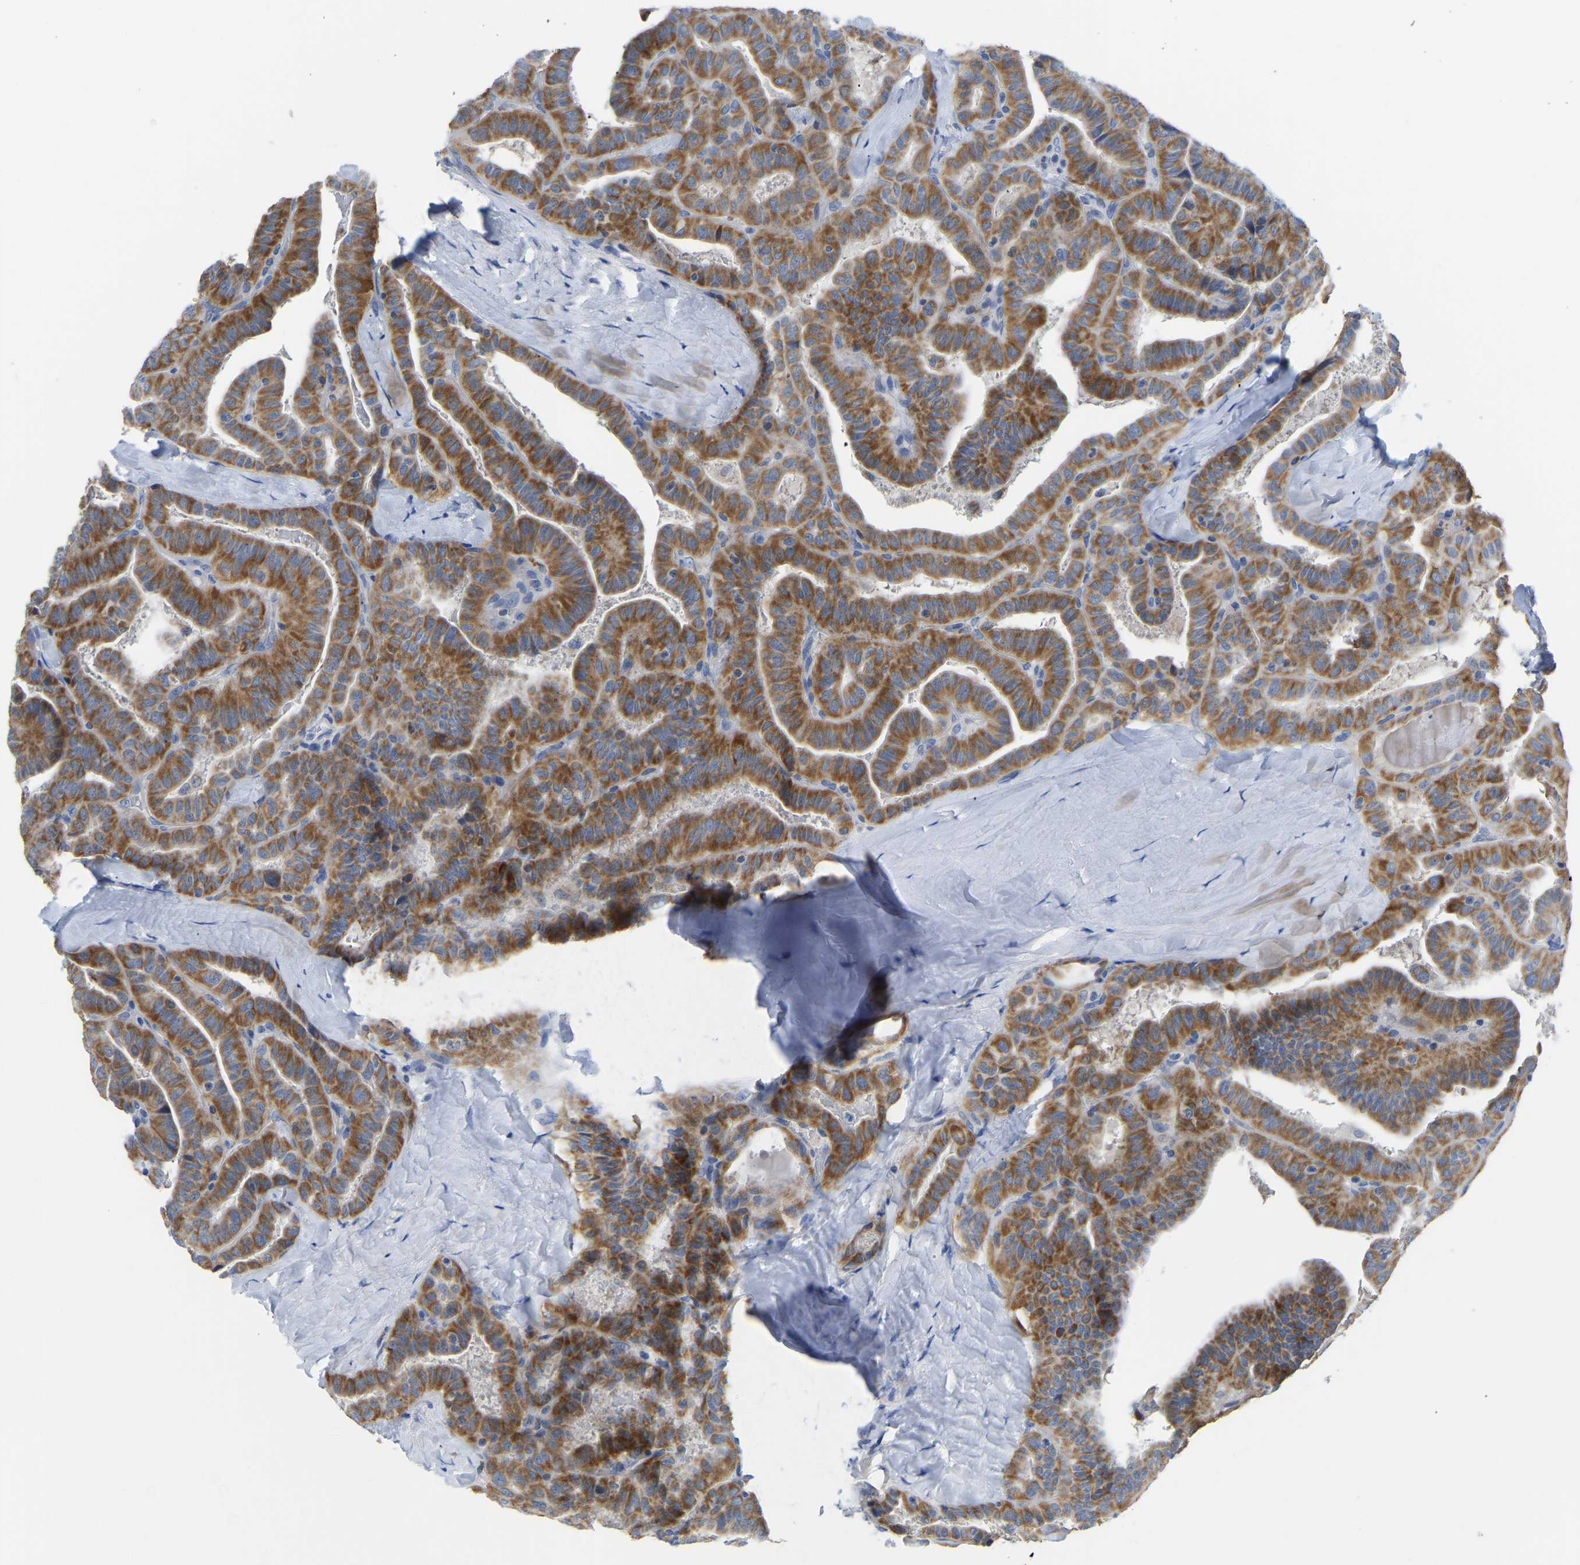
{"staining": {"intensity": "moderate", "quantity": ">75%", "location": "cytoplasmic/membranous"}, "tissue": "thyroid cancer", "cell_type": "Tumor cells", "image_type": "cancer", "snomed": [{"axis": "morphology", "description": "Papillary adenocarcinoma, NOS"}, {"axis": "topography", "description": "Thyroid gland"}], "caption": "An IHC micrograph of tumor tissue is shown. Protein staining in brown shows moderate cytoplasmic/membranous positivity in thyroid cancer (papillary adenocarcinoma) within tumor cells.", "gene": "ETFA", "patient": {"sex": "male", "age": 77}}